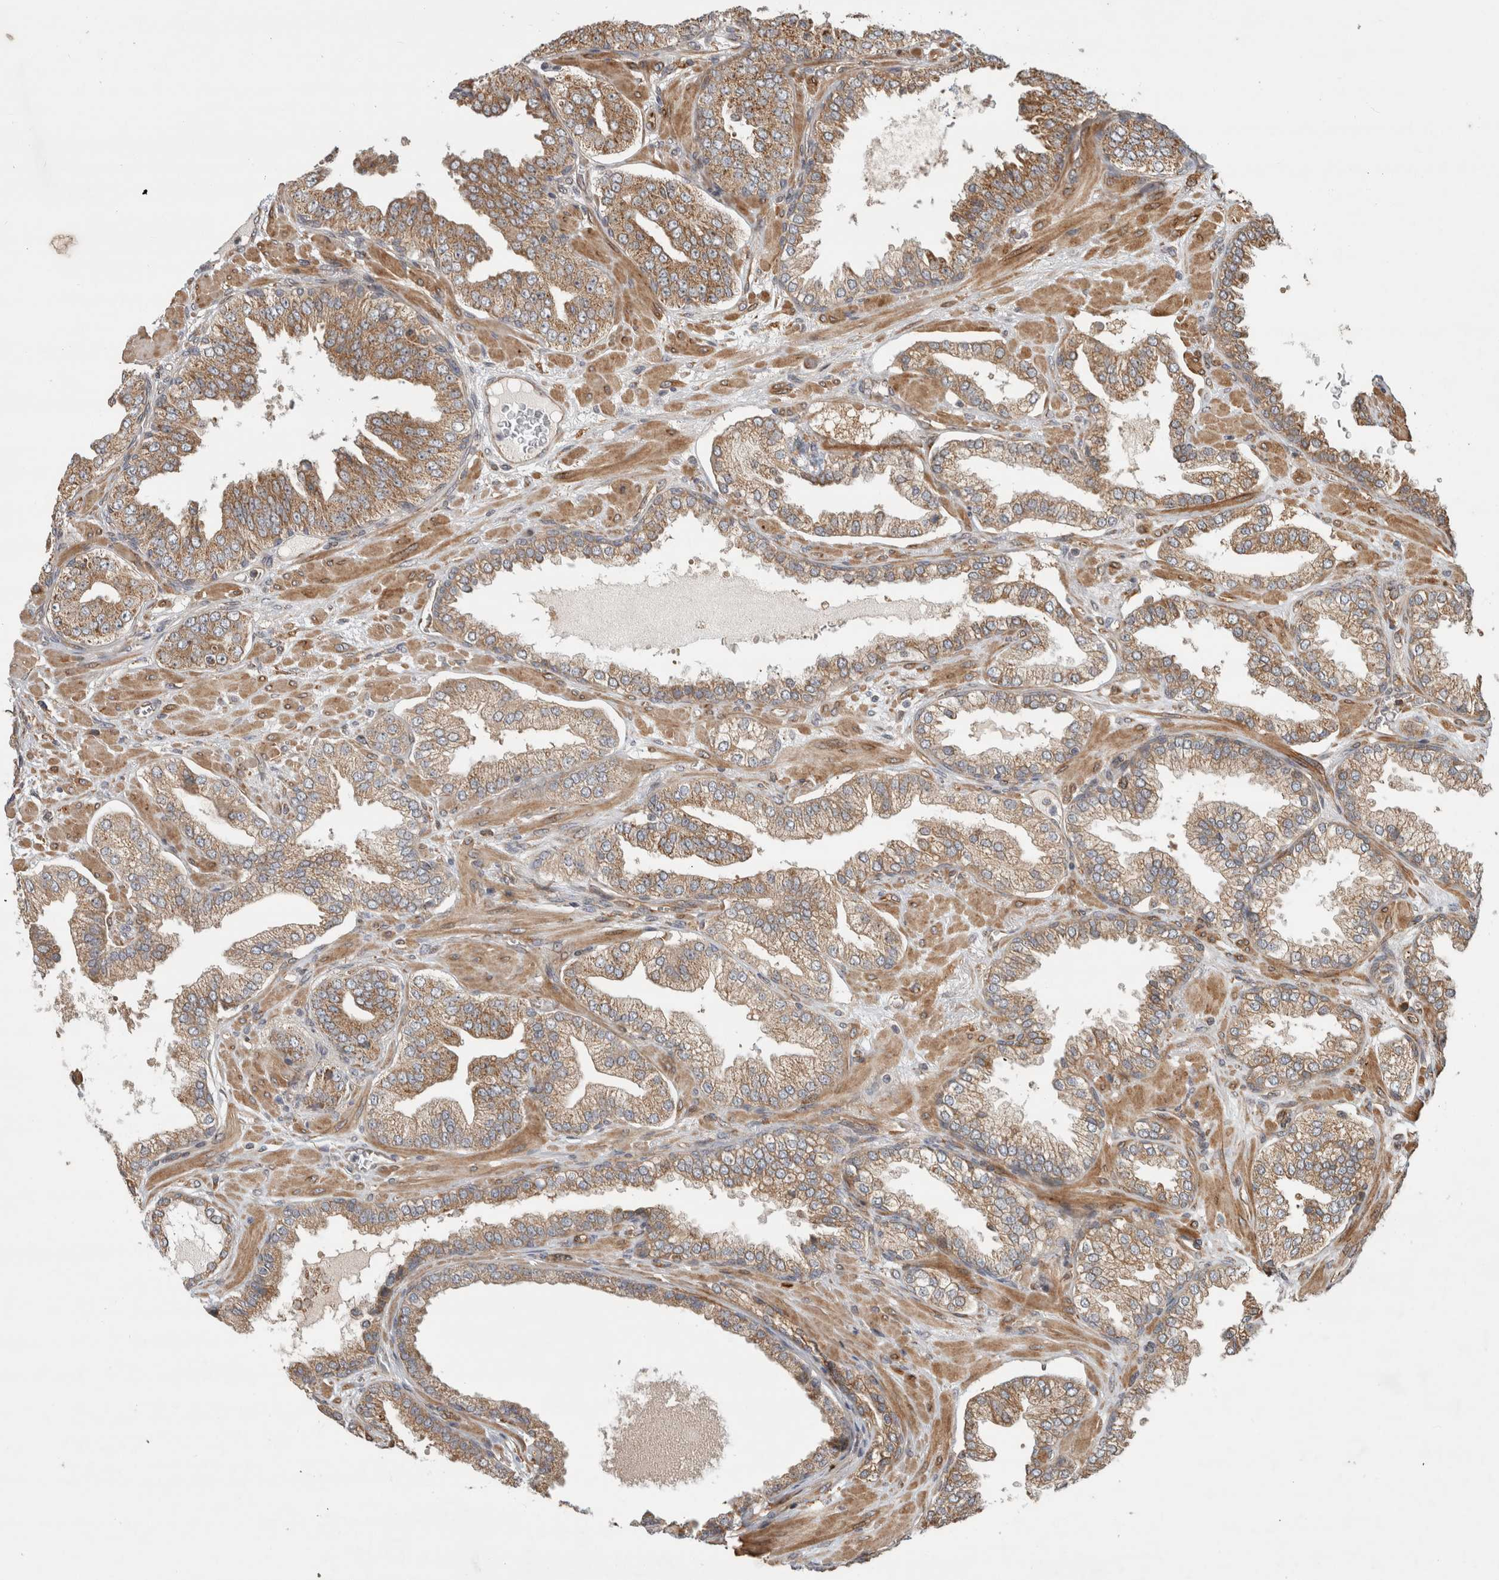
{"staining": {"intensity": "moderate", "quantity": ">75%", "location": "cytoplasmic/membranous"}, "tissue": "prostate cancer", "cell_type": "Tumor cells", "image_type": "cancer", "snomed": [{"axis": "morphology", "description": "Adenocarcinoma, Low grade"}, {"axis": "topography", "description": "Prostate"}], "caption": "There is medium levels of moderate cytoplasmic/membranous positivity in tumor cells of adenocarcinoma (low-grade) (prostate), as demonstrated by immunohistochemical staining (brown color).", "gene": "TUBD1", "patient": {"sex": "male", "age": 62}}